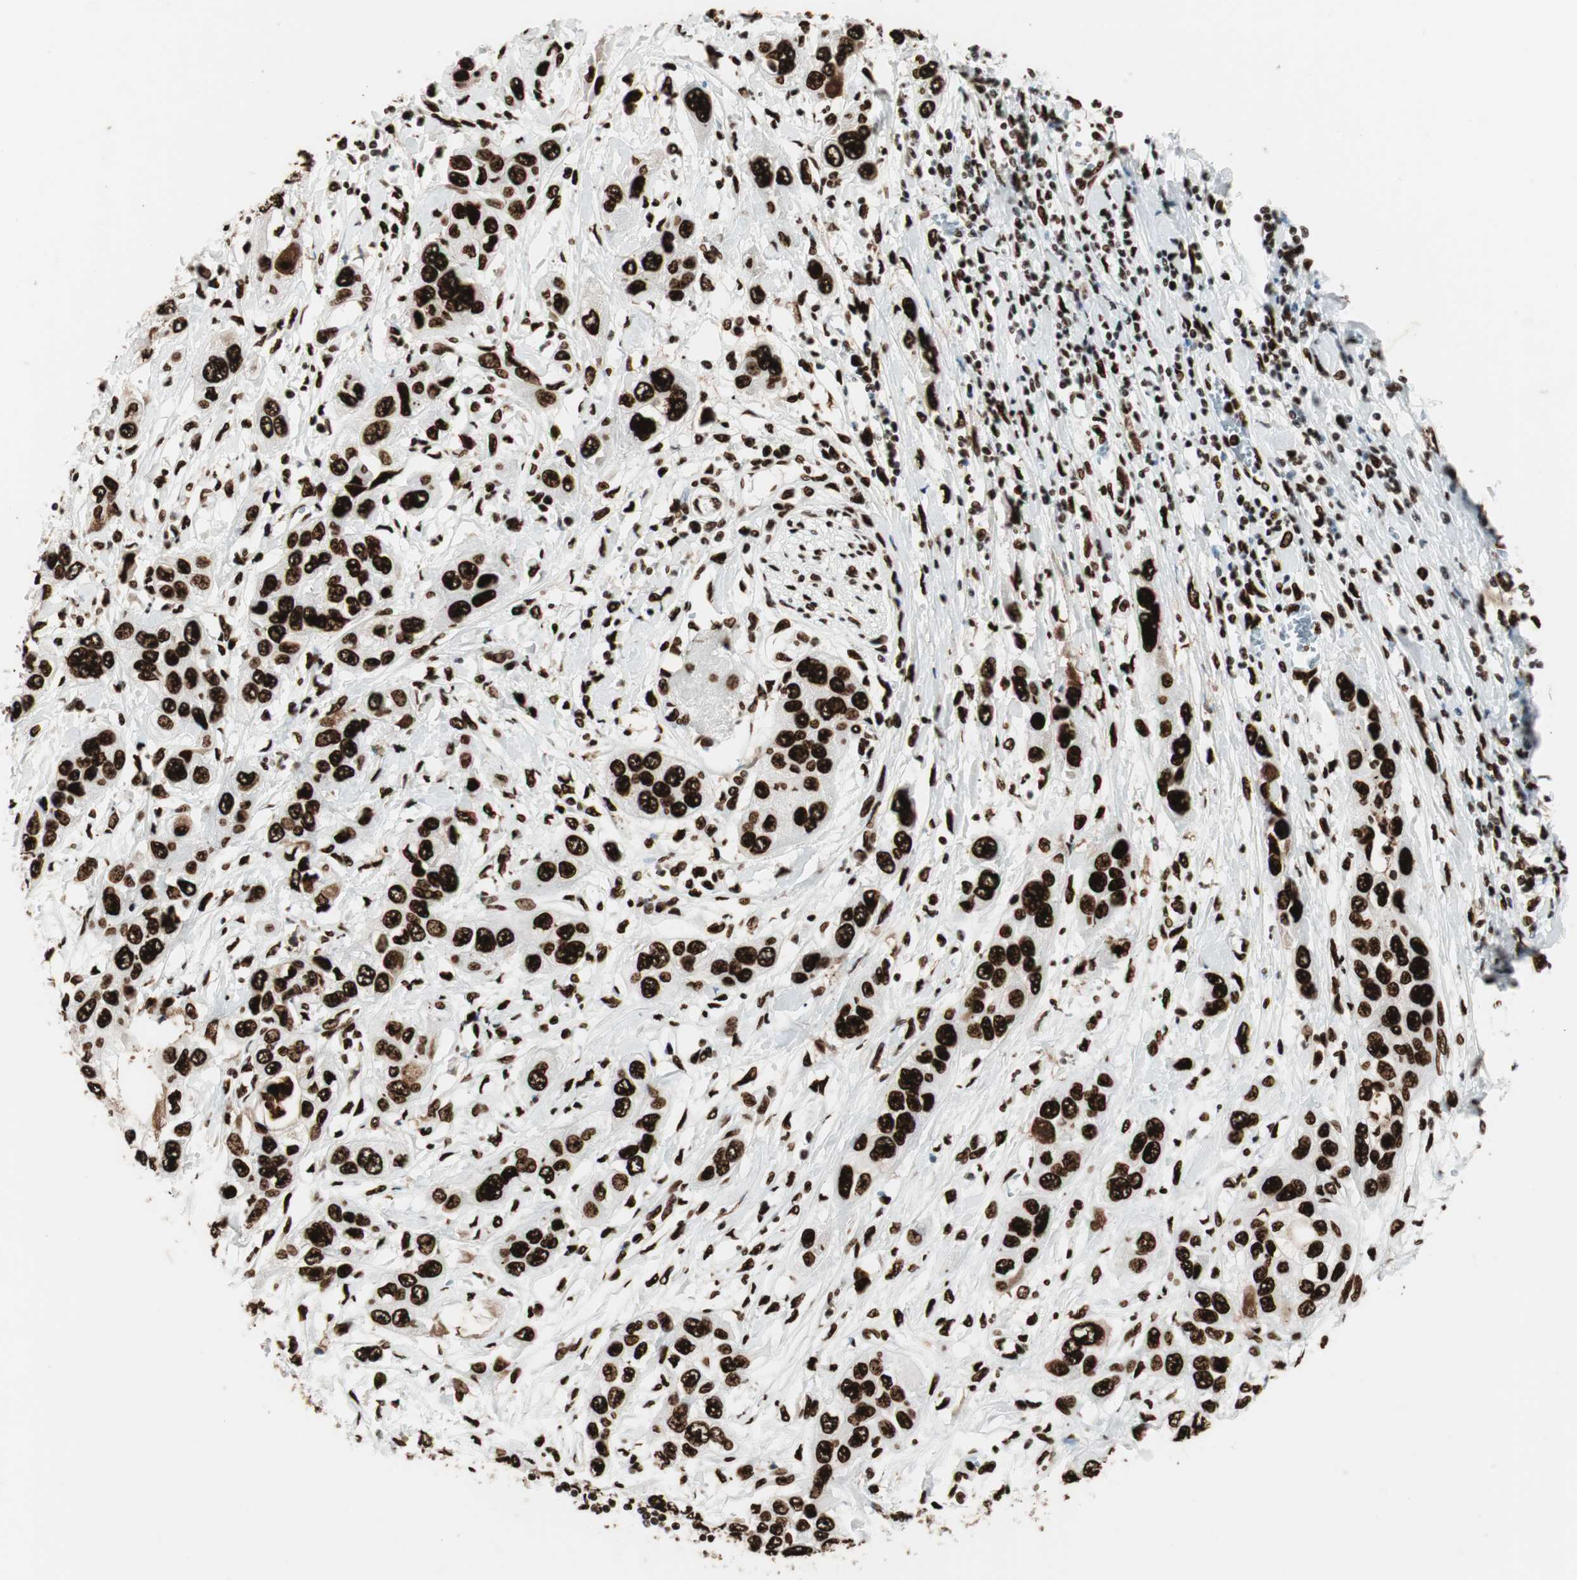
{"staining": {"intensity": "strong", "quantity": ">75%", "location": "nuclear"}, "tissue": "pancreatic cancer", "cell_type": "Tumor cells", "image_type": "cancer", "snomed": [{"axis": "morphology", "description": "Adenocarcinoma, NOS"}, {"axis": "topography", "description": "Pancreas"}], "caption": "High-power microscopy captured an immunohistochemistry image of pancreatic adenocarcinoma, revealing strong nuclear staining in about >75% of tumor cells. Nuclei are stained in blue.", "gene": "PSME3", "patient": {"sex": "female", "age": 70}}